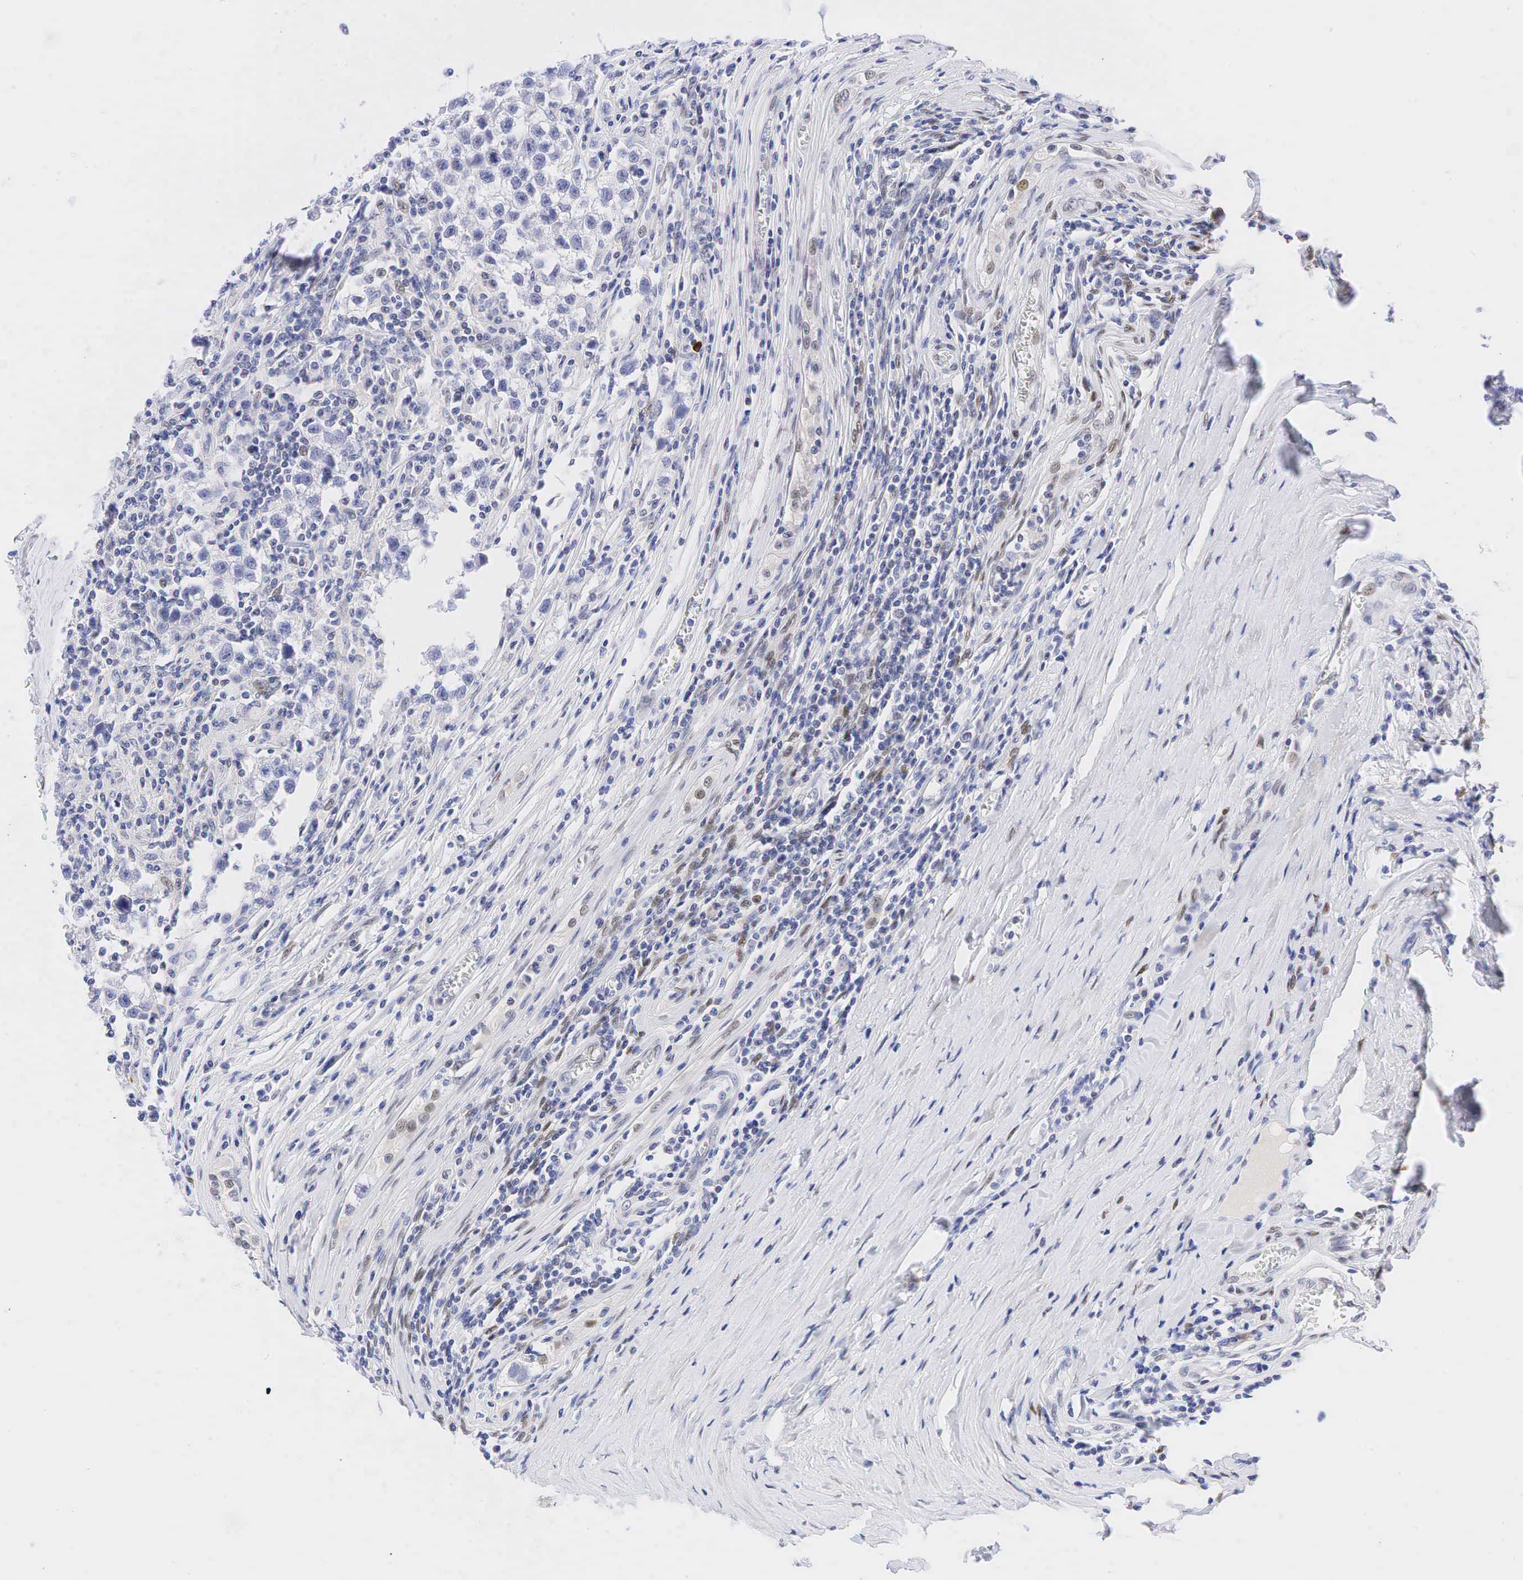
{"staining": {"intensity": "negative", "quantity": "none", "location": "none"}, "tissue": "testis cancer", "cell_type": "Tumor cells", "image_type": "cancer", "snomed": [{"axis": "morphology", "description": "Seminoma, NOS"}, {"axis": "topography", "description": "Testis"}], "caption": "A photomicrograph of testis cancer (seminoma) stained for a protein exhibits no brown staining in tumor cells.", "gene": "AR", "patient": {"sex": "male", "age": 24}}